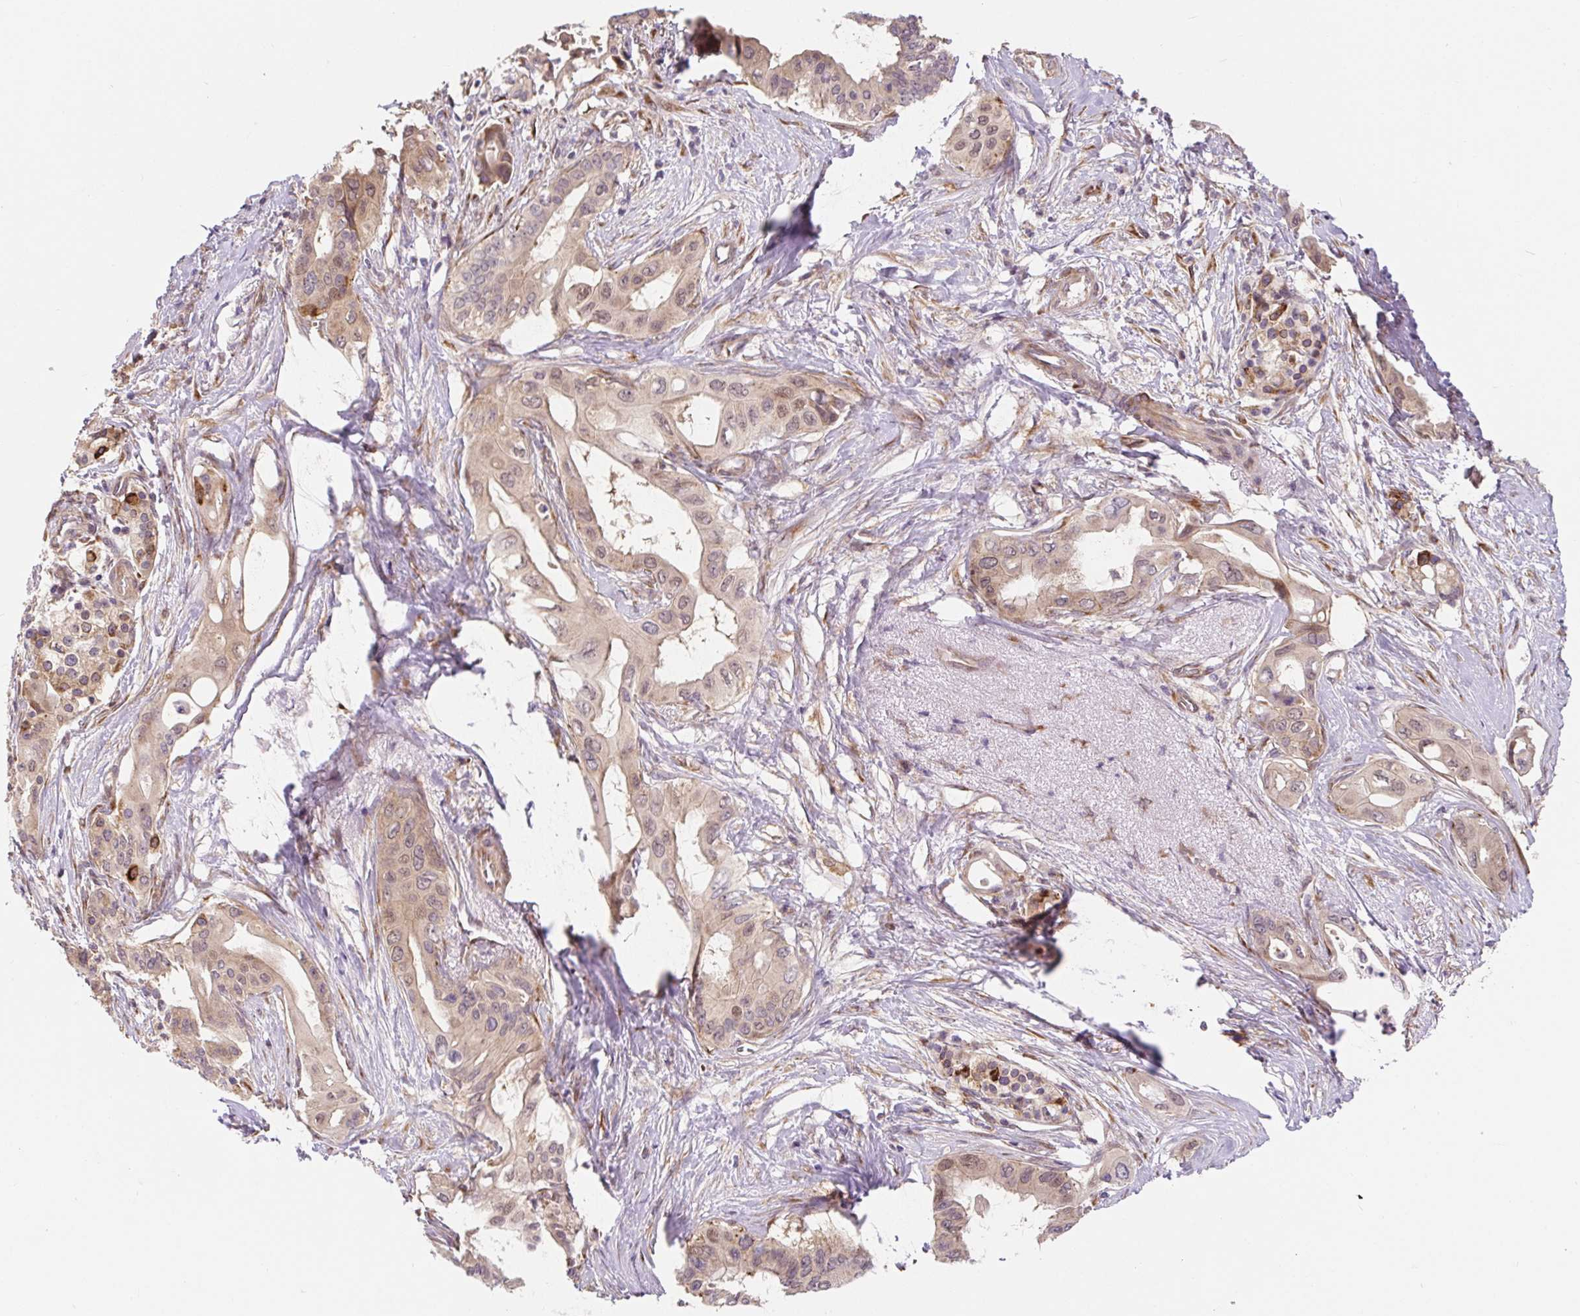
{"staining": {"intensity": "weak", "quantity": ">75%", "location": "cytoplasmic/membranous,nuclear"}, "tissue": "pancreatic cancer", "cell_type": "Tumor cells", "image_type": "cancer", "snomed": [{"axis": "morphology", "description": "Adenocarcinoma, NOS"}, {"axis": "topography", "description": "Pancreas"}], "caption": "Adenocarcinoma (pancreatic) stained with a protein marker demonstrates weak staining in tumor cells.", "gene": "LYPD5", "patient": {"sex": "female", "age": 77}}